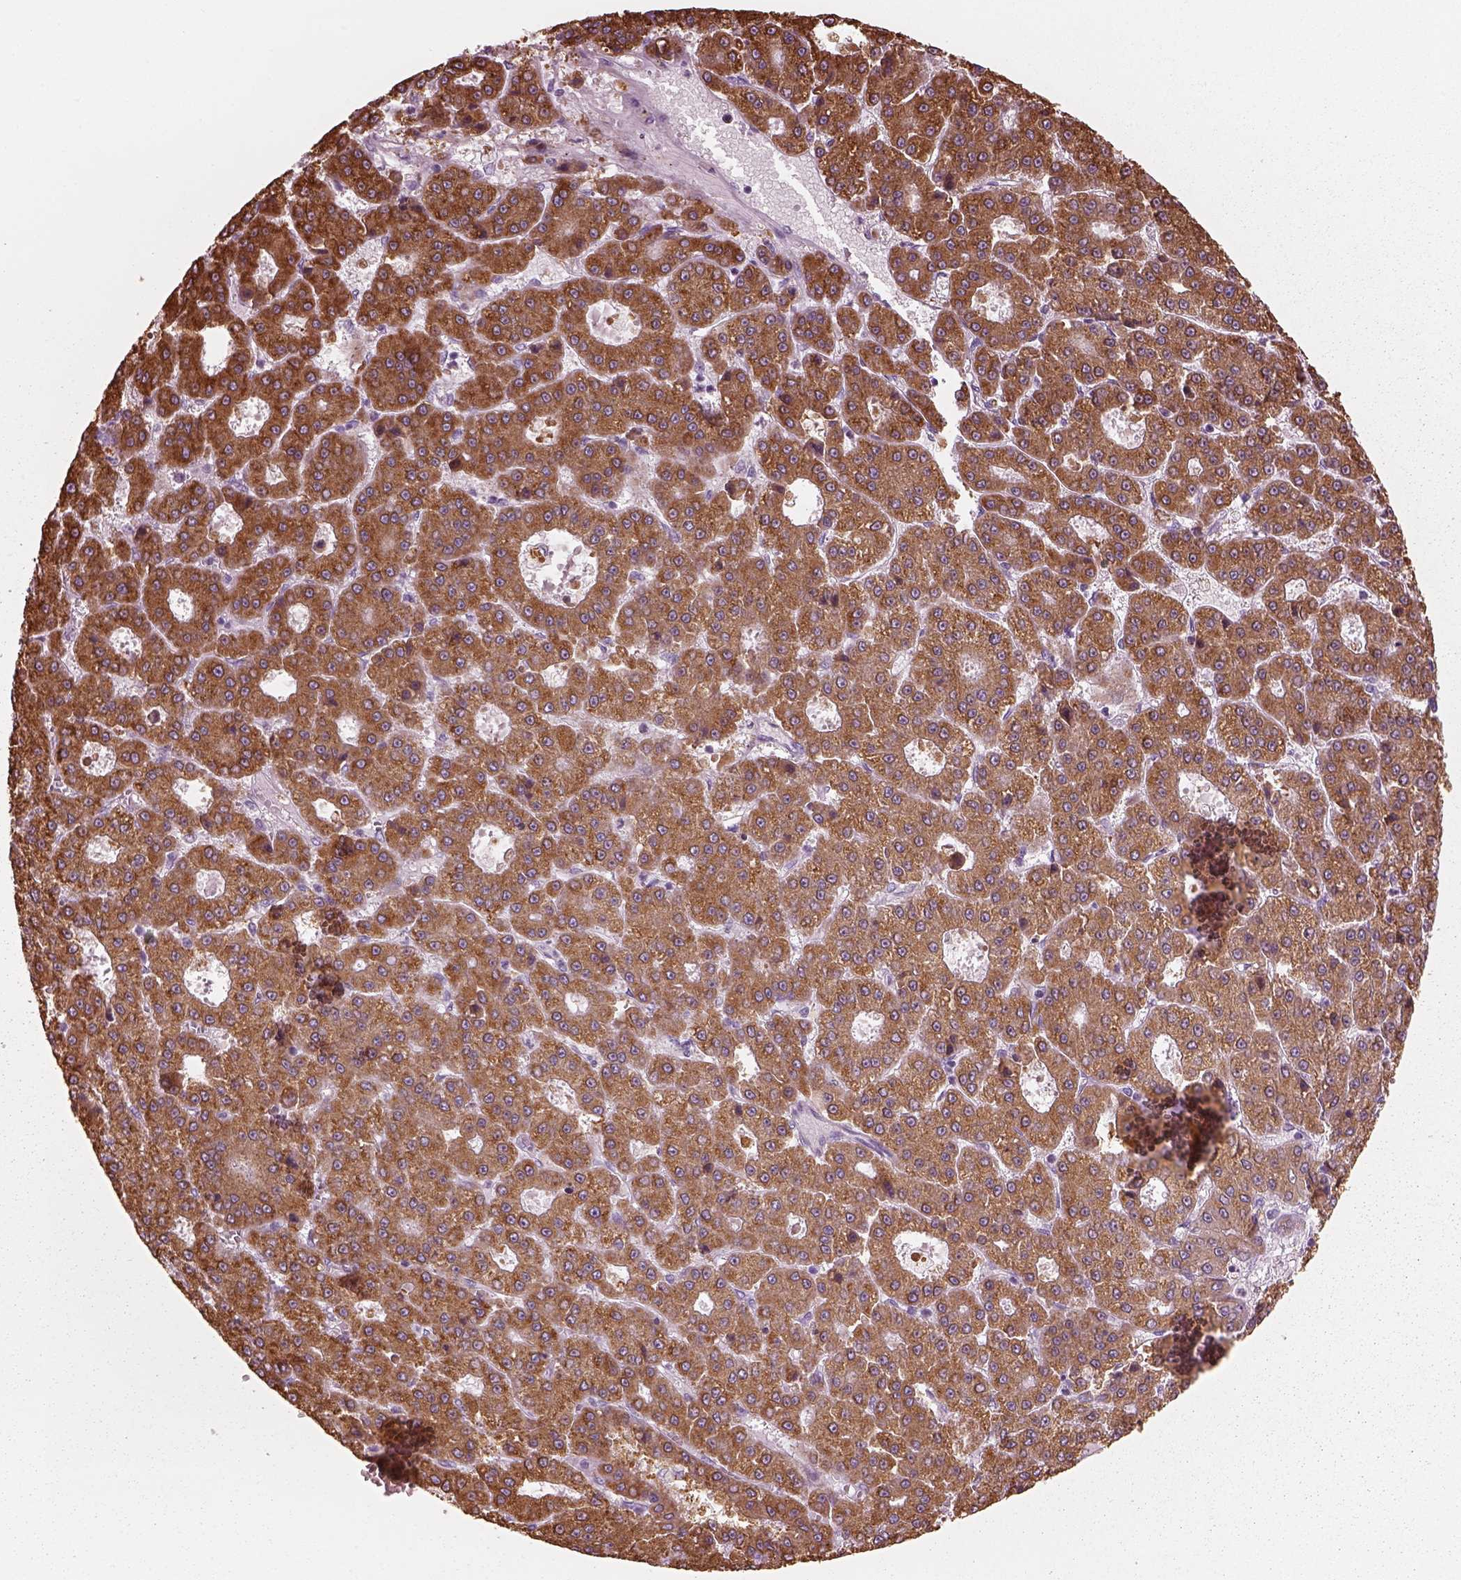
{"staining": {"intensity": "moderate", "quantity": ">75%", "location": "cytoplasmic/membranous"}, "tissue": "liver cancer", "cell_type": "Tumor cells", "image_type": "cancer", "snomed": [{"axis": "morphology", "description": "Carcinoma, Hepatocellular, NOS"}, {"axis": "topography", "description": "Liver"}], "caption": "Approximately >75% of tumor cells in human liver cancer show moderate cytoplasmic/membranous protein staining as visualized by brown immunohistochemical staining.", "gene": "SLC27A2", "patient": {"sex": "male", "age": 70}}